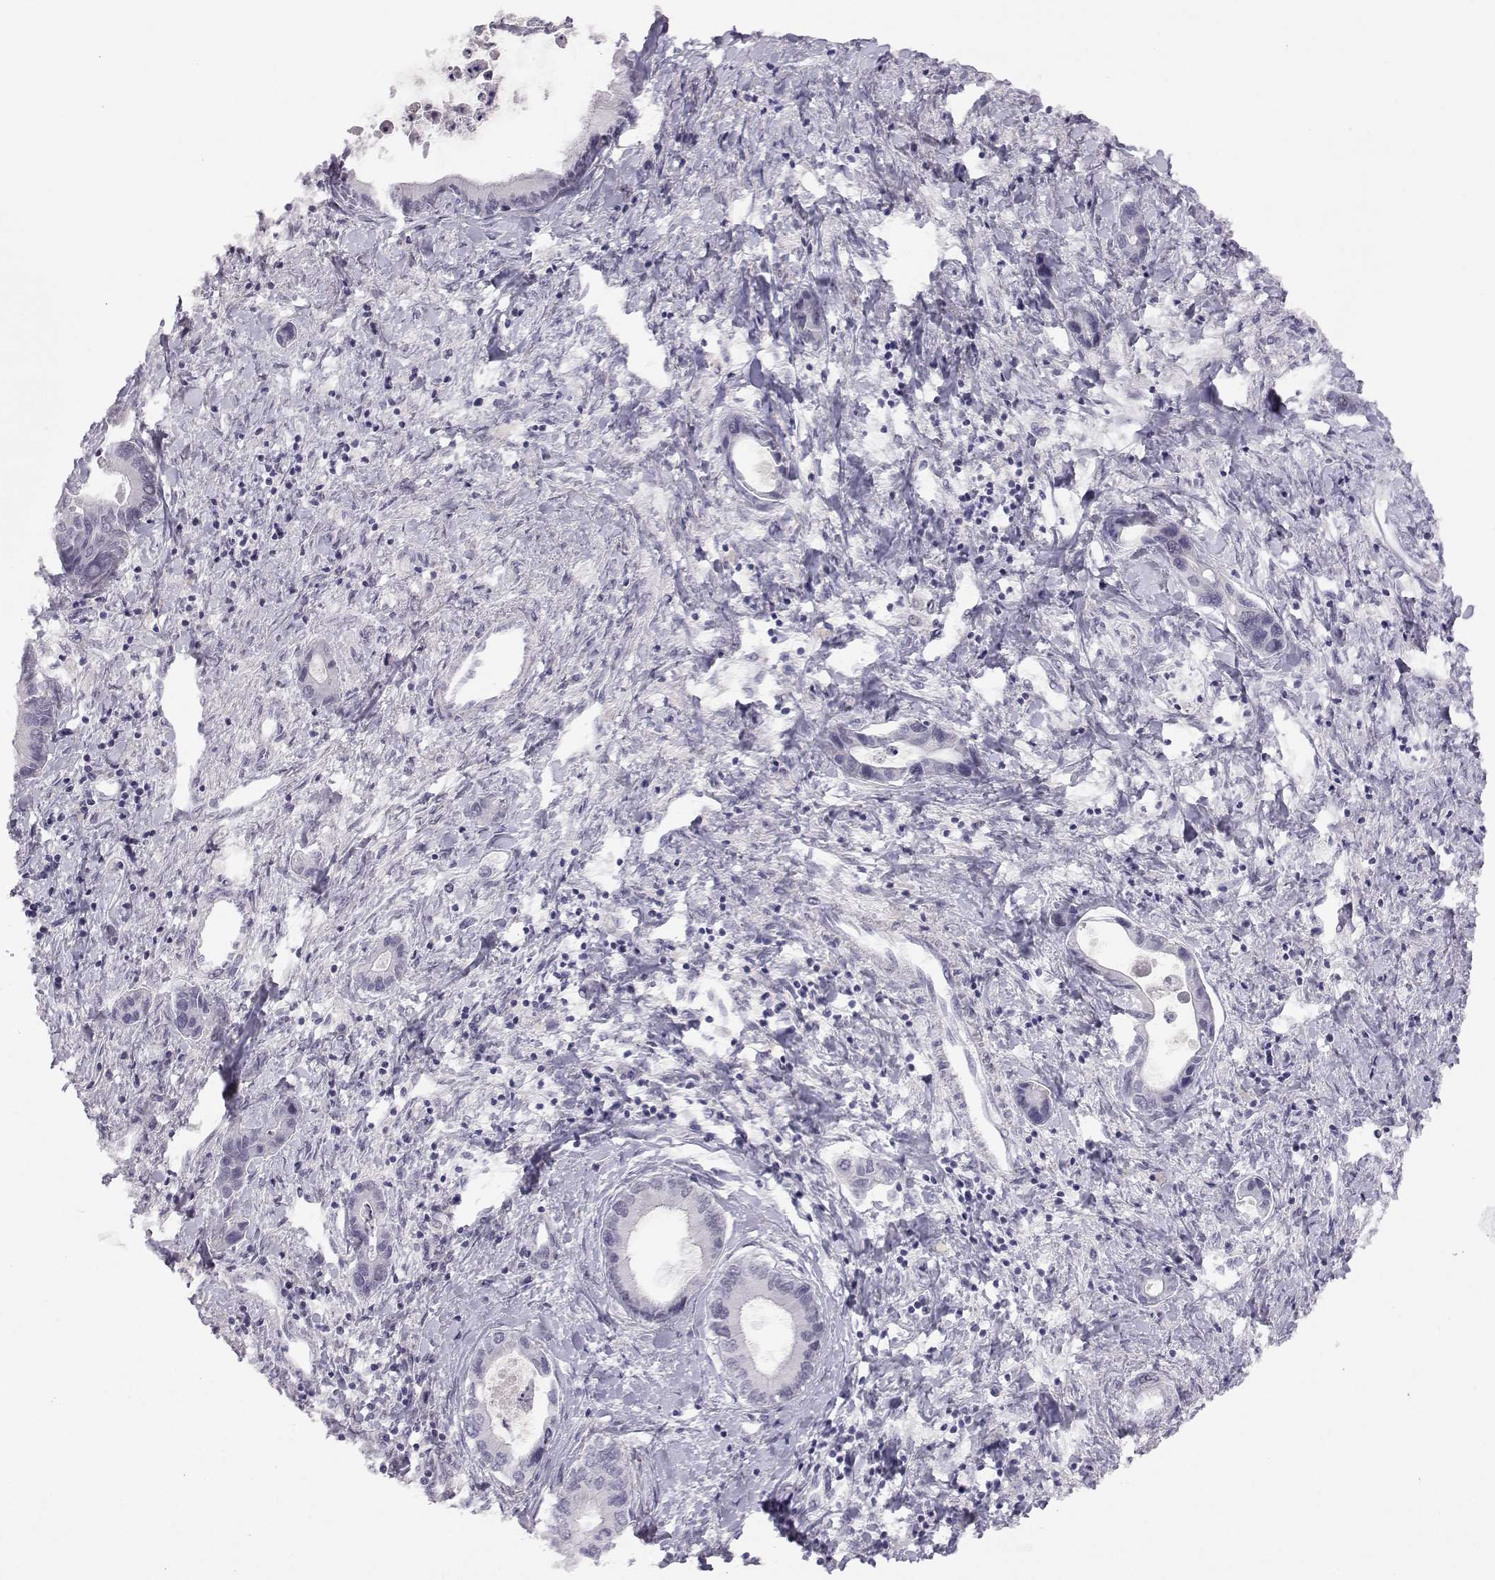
{"staining": {"intensity": "negative", "quantity": "none", "location": "none"}, "tissue": "liver cancer", "cell_type": "Tumor cells", "image_type": "cancer", "snomed": [{"axis": "morphology", "description": "Cholangiocarcinoma"}, {"axis": "topography", "description": "Liver"}], "caption": "Immunohistochemistry image of neoplastic tissue: liver cancer (cholangiocarcinoma) stained with DAB displays no significant protein positivity in tumor cells.", "gene": "MED26", "patient": {"sex": "male", "age": 66}}